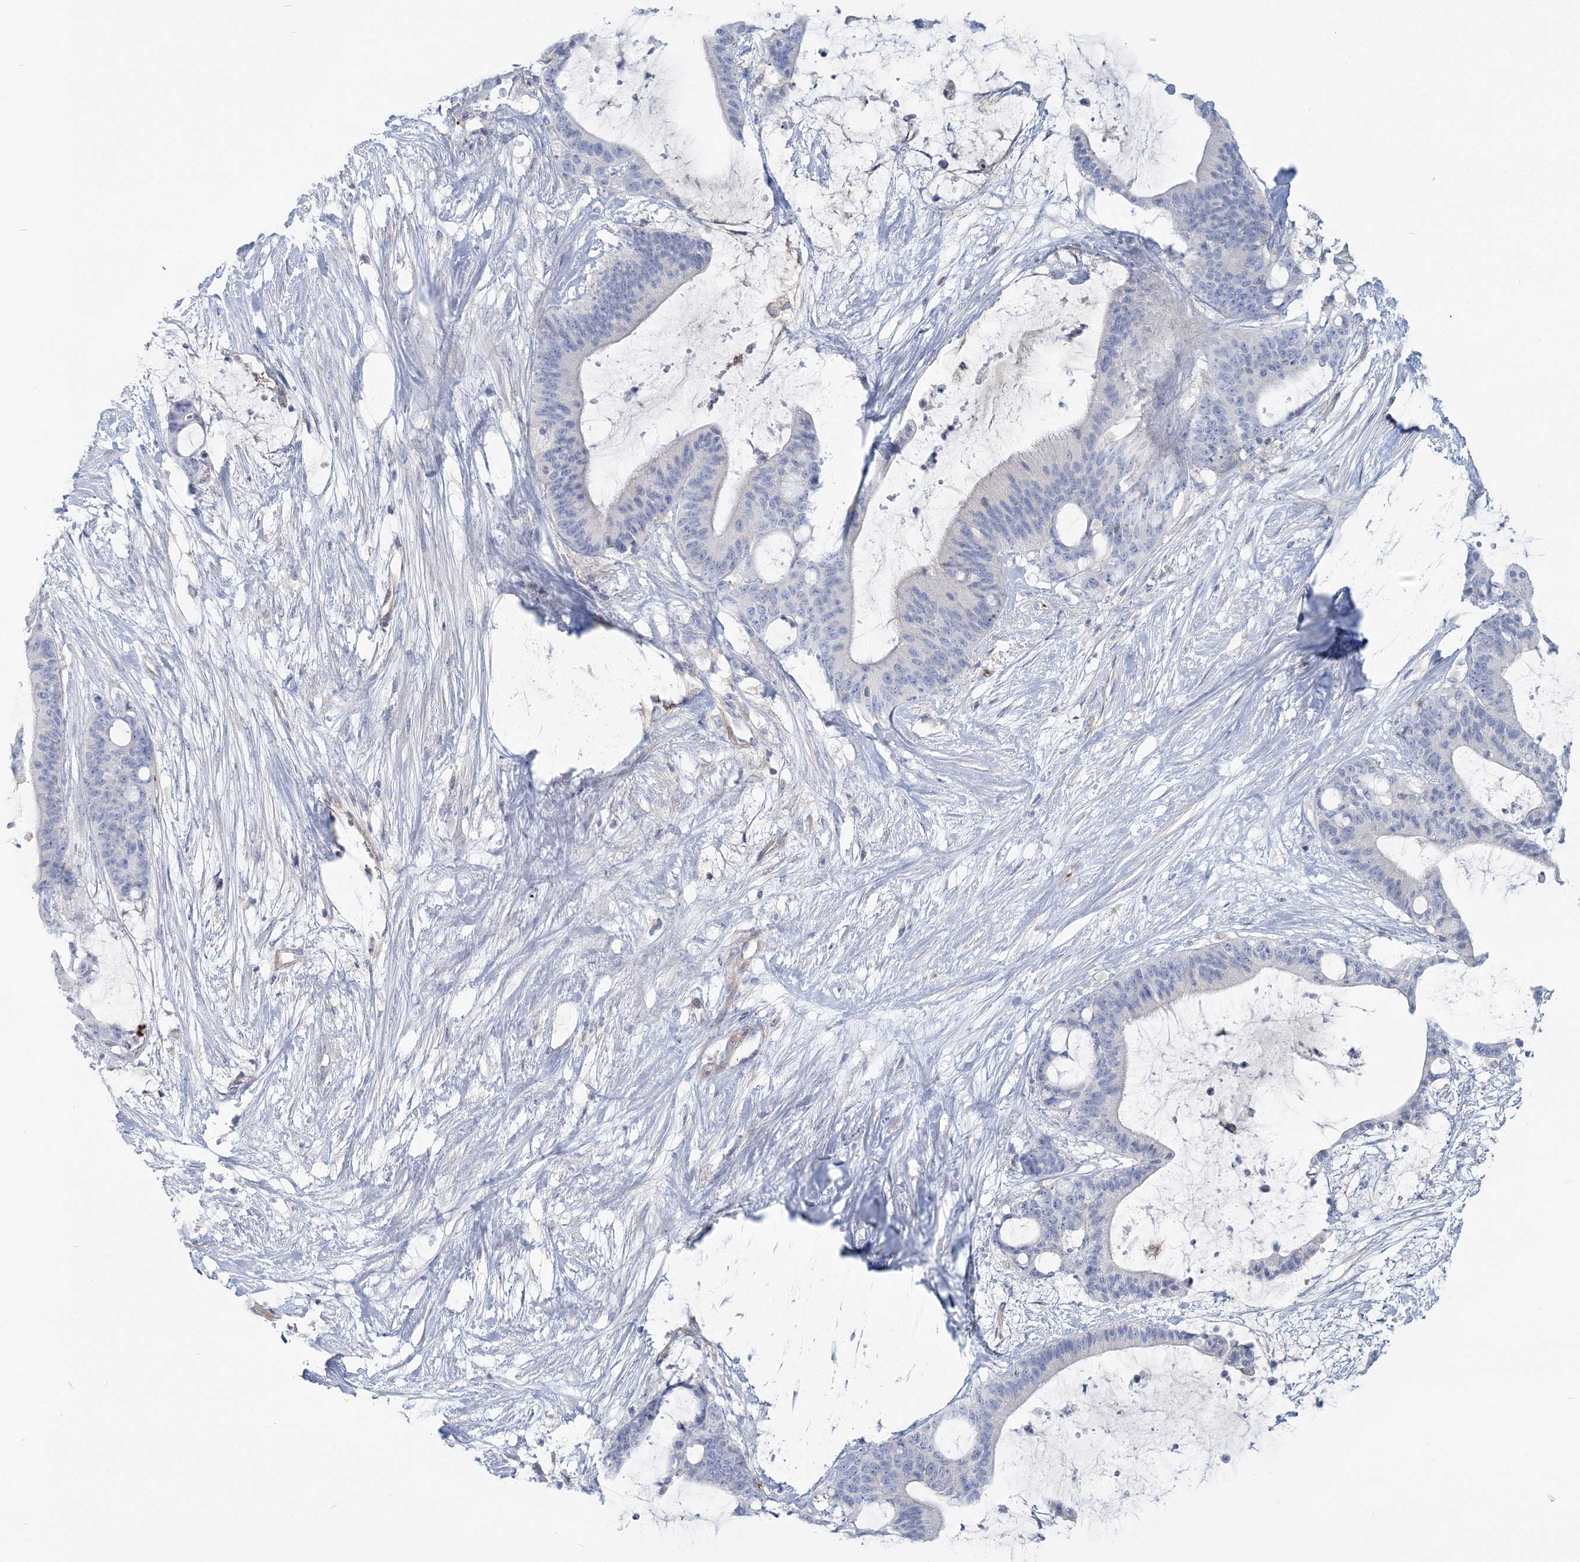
{"staining": {"intensity": "negative", "quantity": "none", "location": "none"}, "tissue": "liver cancer", "cell_type": "Tumor cells", "image_type": "cancer", "snomed": [{"axis": "morphology", "description": "Cholangiocarcinoma"}, {"axis": "topography", "description": "Liver"}], "caption": "Immunohistochemistry histopathology image of human liver cancer stained for a protein (brown), which demonstrates no positivity in tumor cells.", "gene": "CUEDC2", "patient": {"sex": "female", "age": 73}}